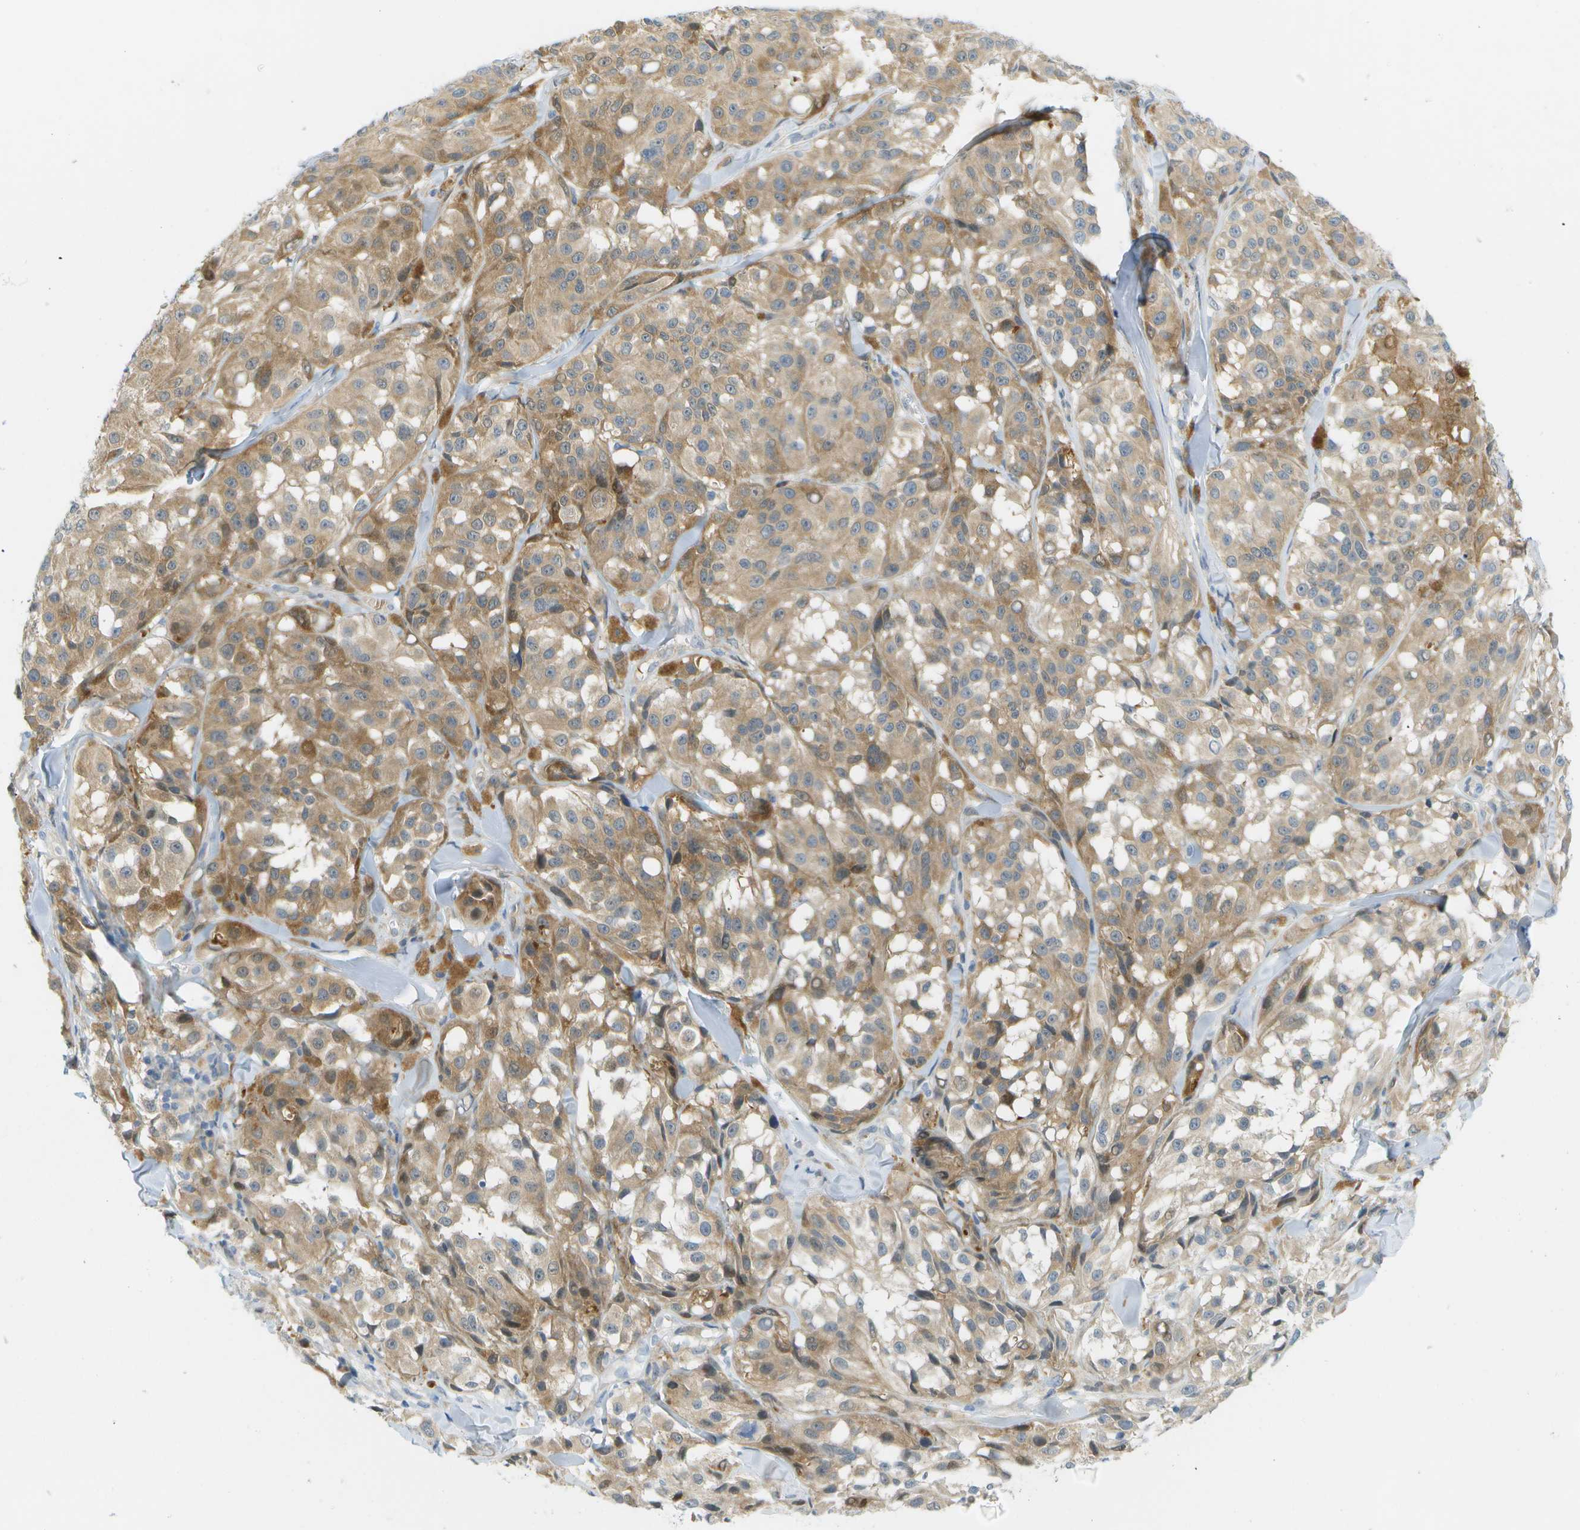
{"staining": {"intensity": "weak", "quantity": ">75%", "location": "cytoplasmic/membranous"}, "tissue": "melanoma", "cell_type": "Tumor cells", "image_type": "cancer", "snomed": [{"axis": "morphology", "description": "Malignant melanoma, NOS"}, {"axis": "topography", "description": "Skin"}], "caption": "Brown immunohistochemical staining in human melanoma demonstrates weak cytoplasmic/membranous expression in approximately >75% of tumor cells.", "gene": "CUL9", "patient": {"sex": "male", "age": 84}}